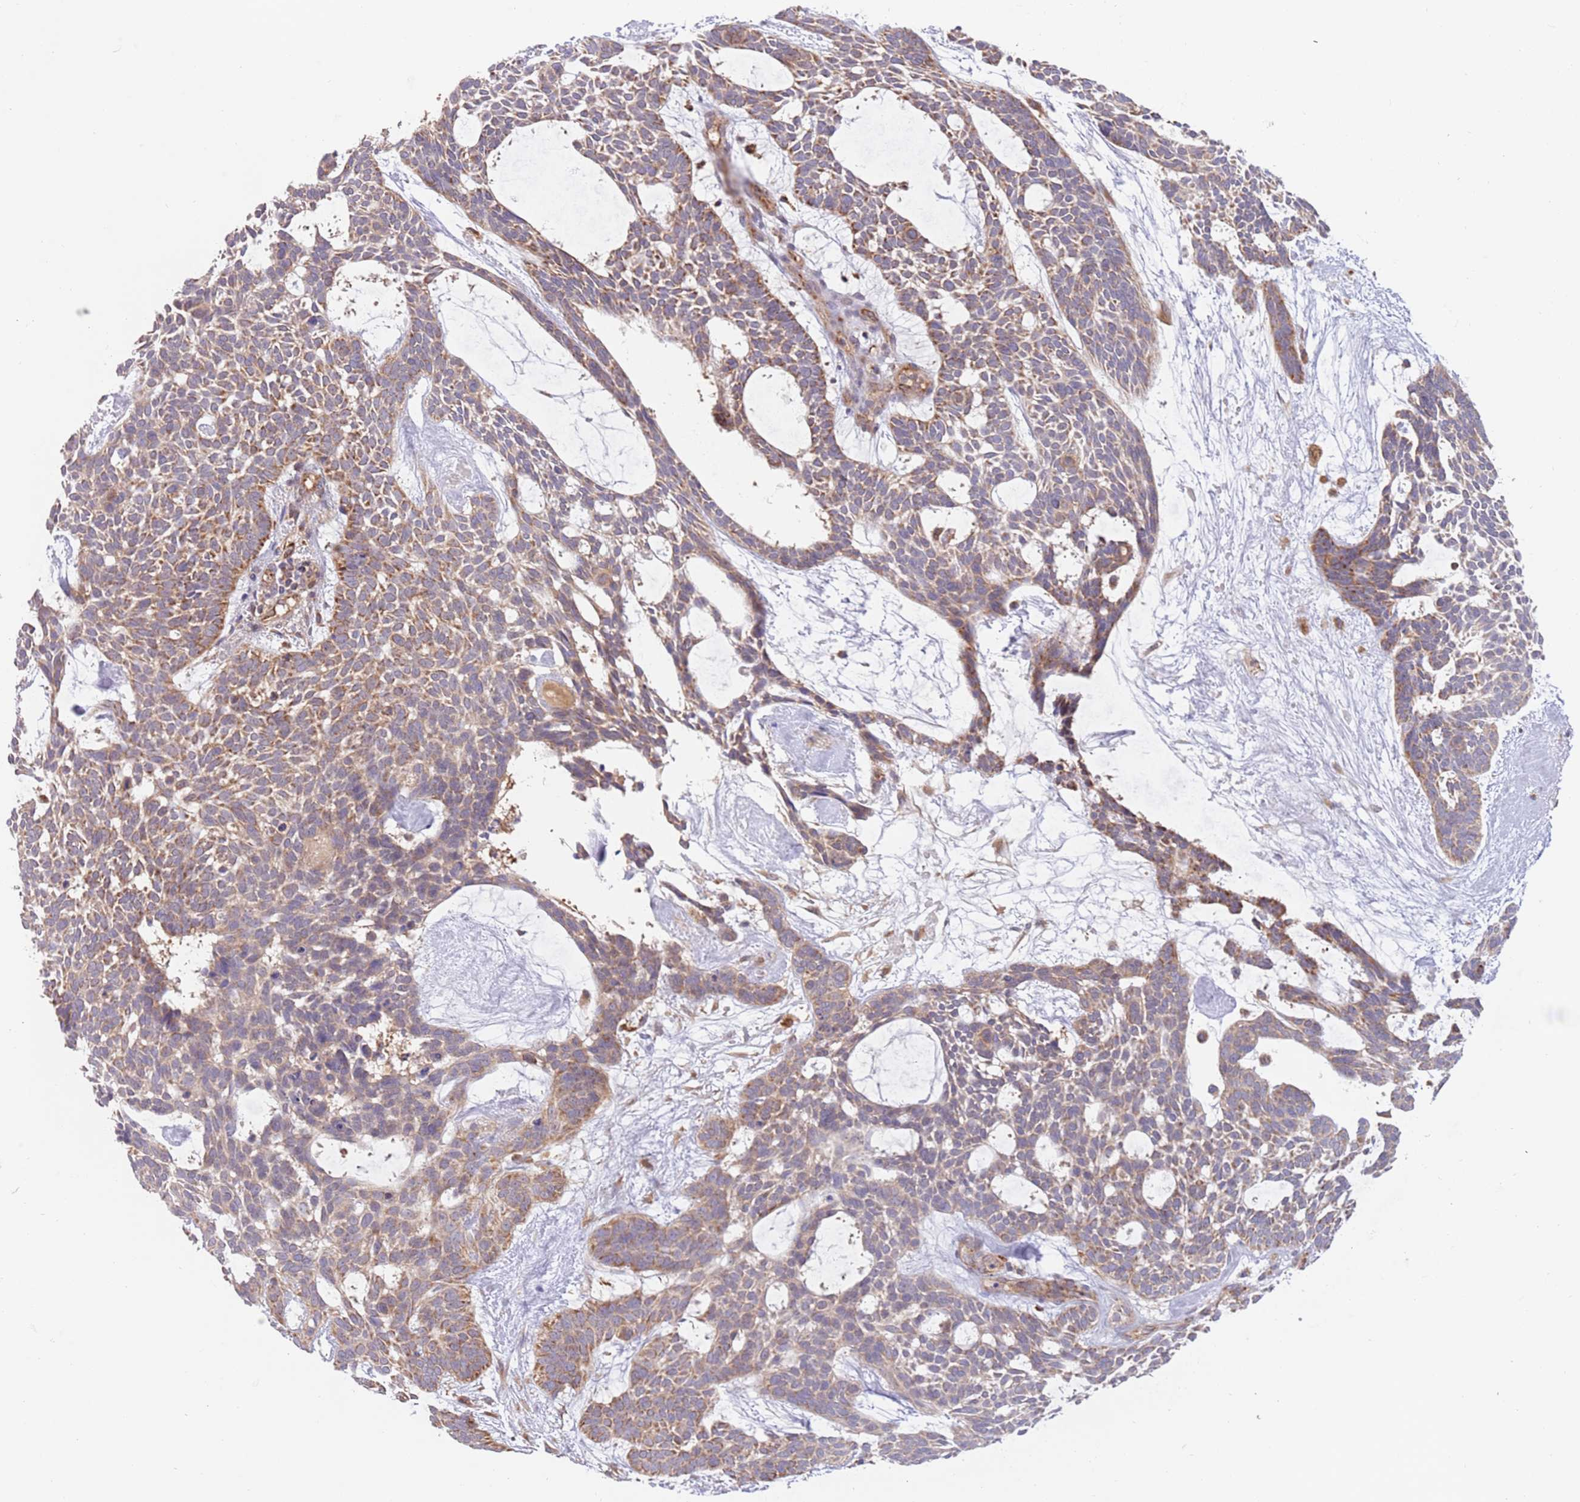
{"staining": {"intensity": "moderate", "quantity": ">75%", "location": "cytoplasmic/membranous"}, "tissue": "skin cancer", "cell_type": "Tumor cells", "image_type": "cancer", "snomed": [{"axis": "morphology", "description": "Basal cell carcinoma"}, {"axis": "topography", "description": "Skin"}], "caption": "This is a micrograph of immunohistochemistry staining of skin basal cell carcinoma, which shows moderate positivity in the cytoplasmic/membranous of tumor cells.", "gene": "GUK1", "patient": {"sex": "male", "age": 61}}